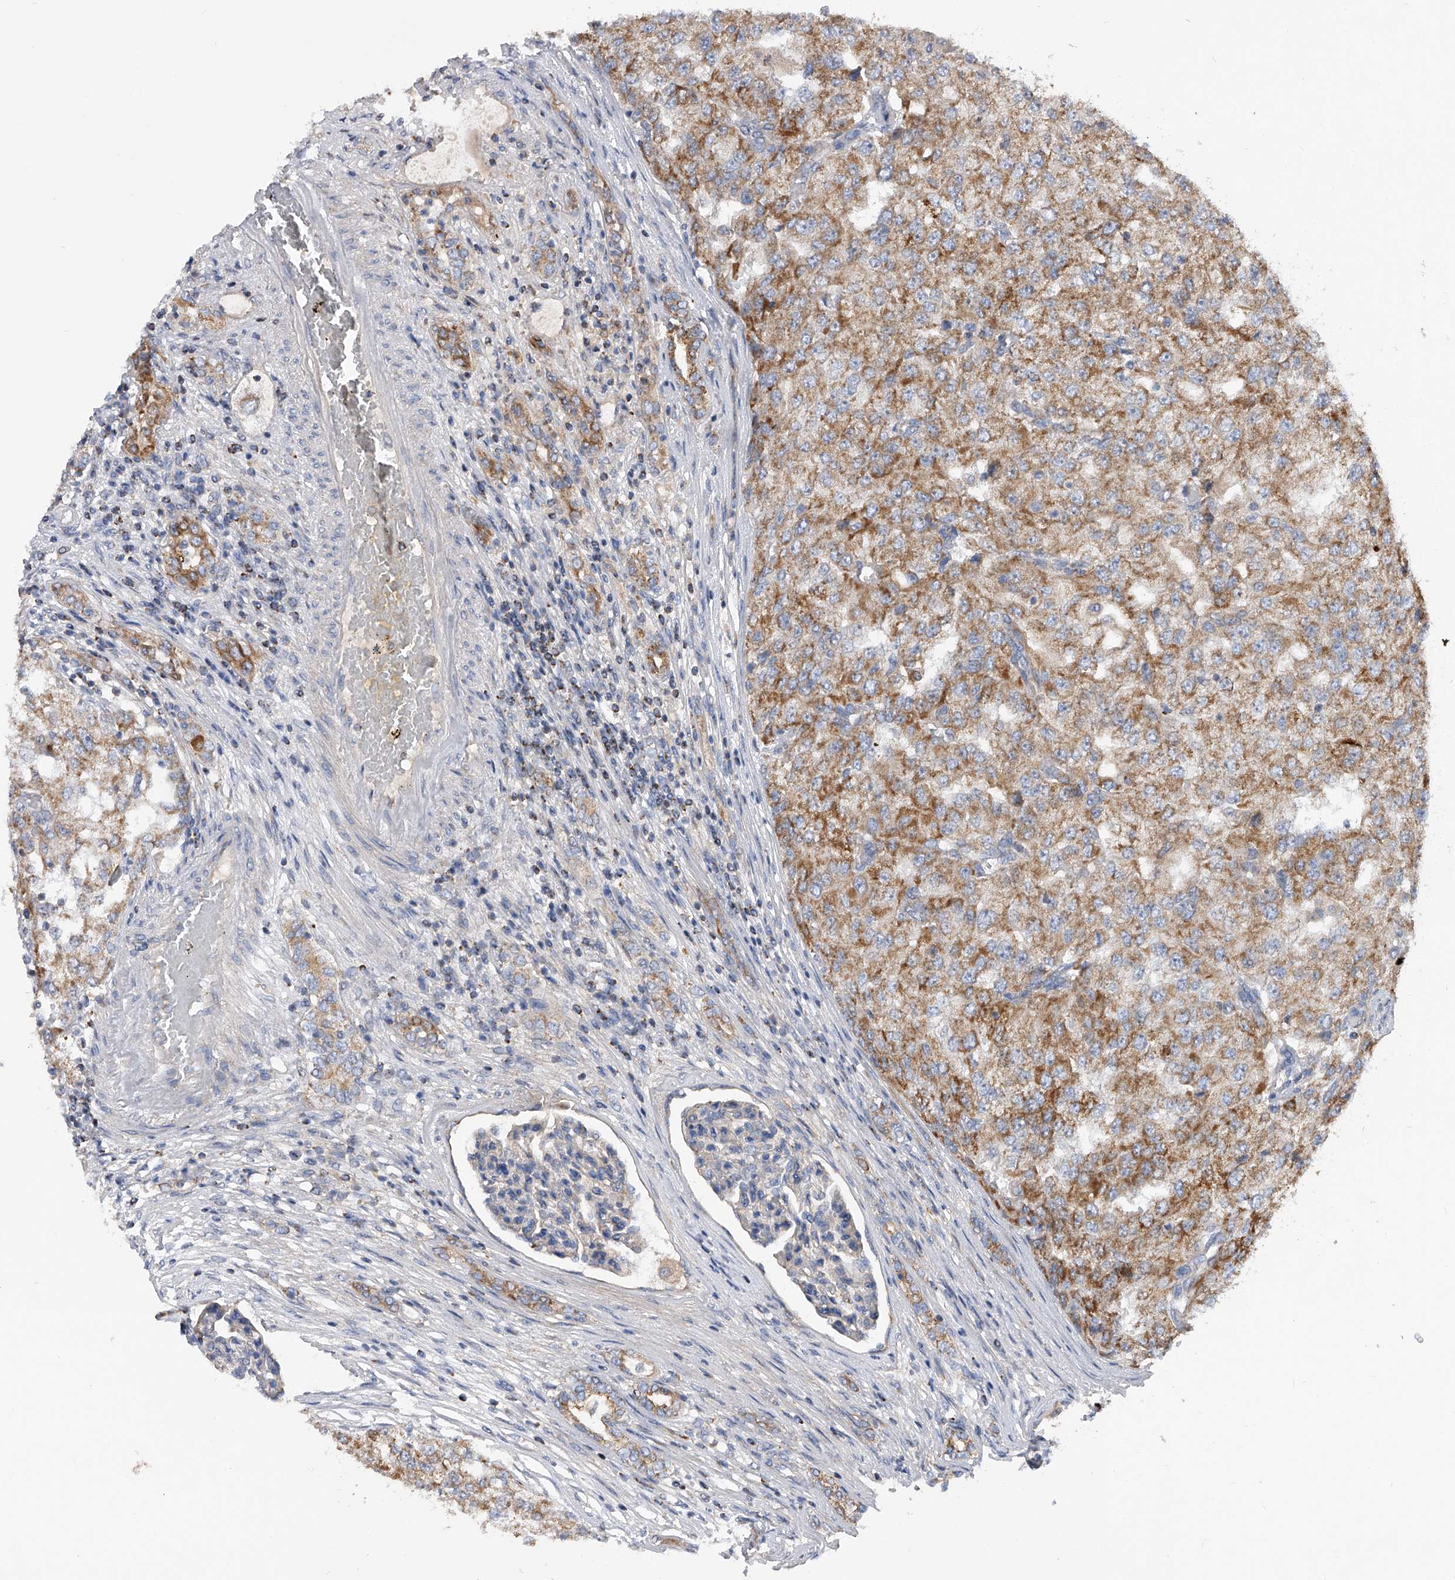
{"staining": {"intensity": "moderate", "quantity": ">75%", "location": "cytoplasmic/membranous"}, "tissue": "renal cancer", "cell_type": "Tumor cells", "image_type": "cancer", "snomed": [{"axis": "morphology", "description": "Adenocarcinoma, NOS"}, {"axis": "topography", "description": "Kidney"}], "caption": "Protein staining of adenocarcinoma (renal) tissue reveals moderate cytoplasmic/membranous expression in about >75% of tumor cells.", "gene": "PDSS2", "patient": {"sex": "female", "age": 54}}